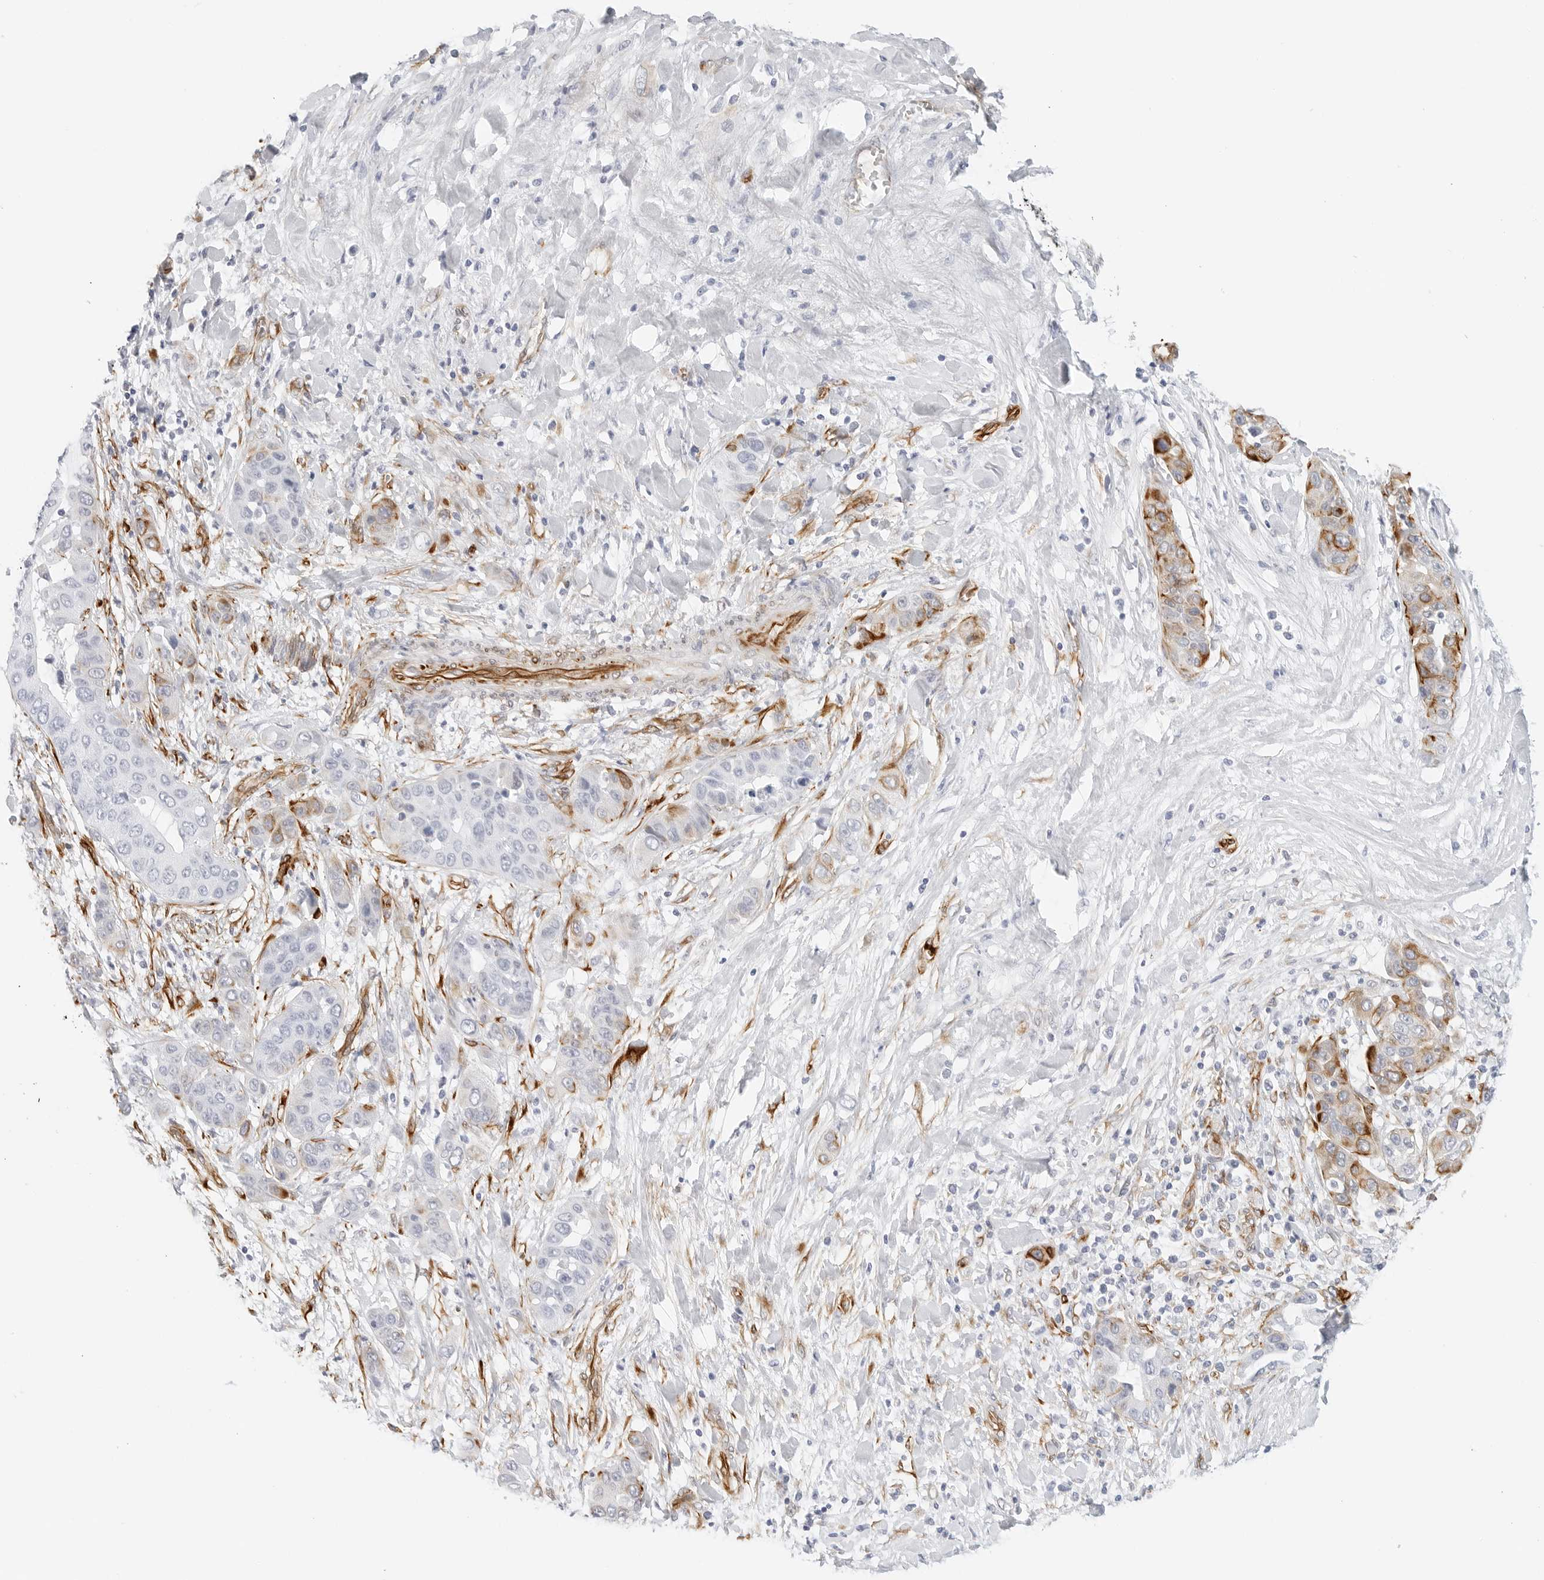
{"staining": {"intensity": "moderate", "quantity": "<25%", "location": "cytoplasmic/membranous"}, "tissue": "liver cancer", "cell_type": "Tumor cells", "image_type": "cancer", "snomed": [{"axis": "morphology", "description": "Cholangiocarcinoma"}, {"axis": "topography", "description": "Liver"}], "caption": "High-power microscopy captured an IHC micrograph of liver cancer, revealing moderate cytoplasmic/membranous staining in about <25% of tumor cells.", "gene": "NES", "patient": {"sex": "female", "age": 52}}